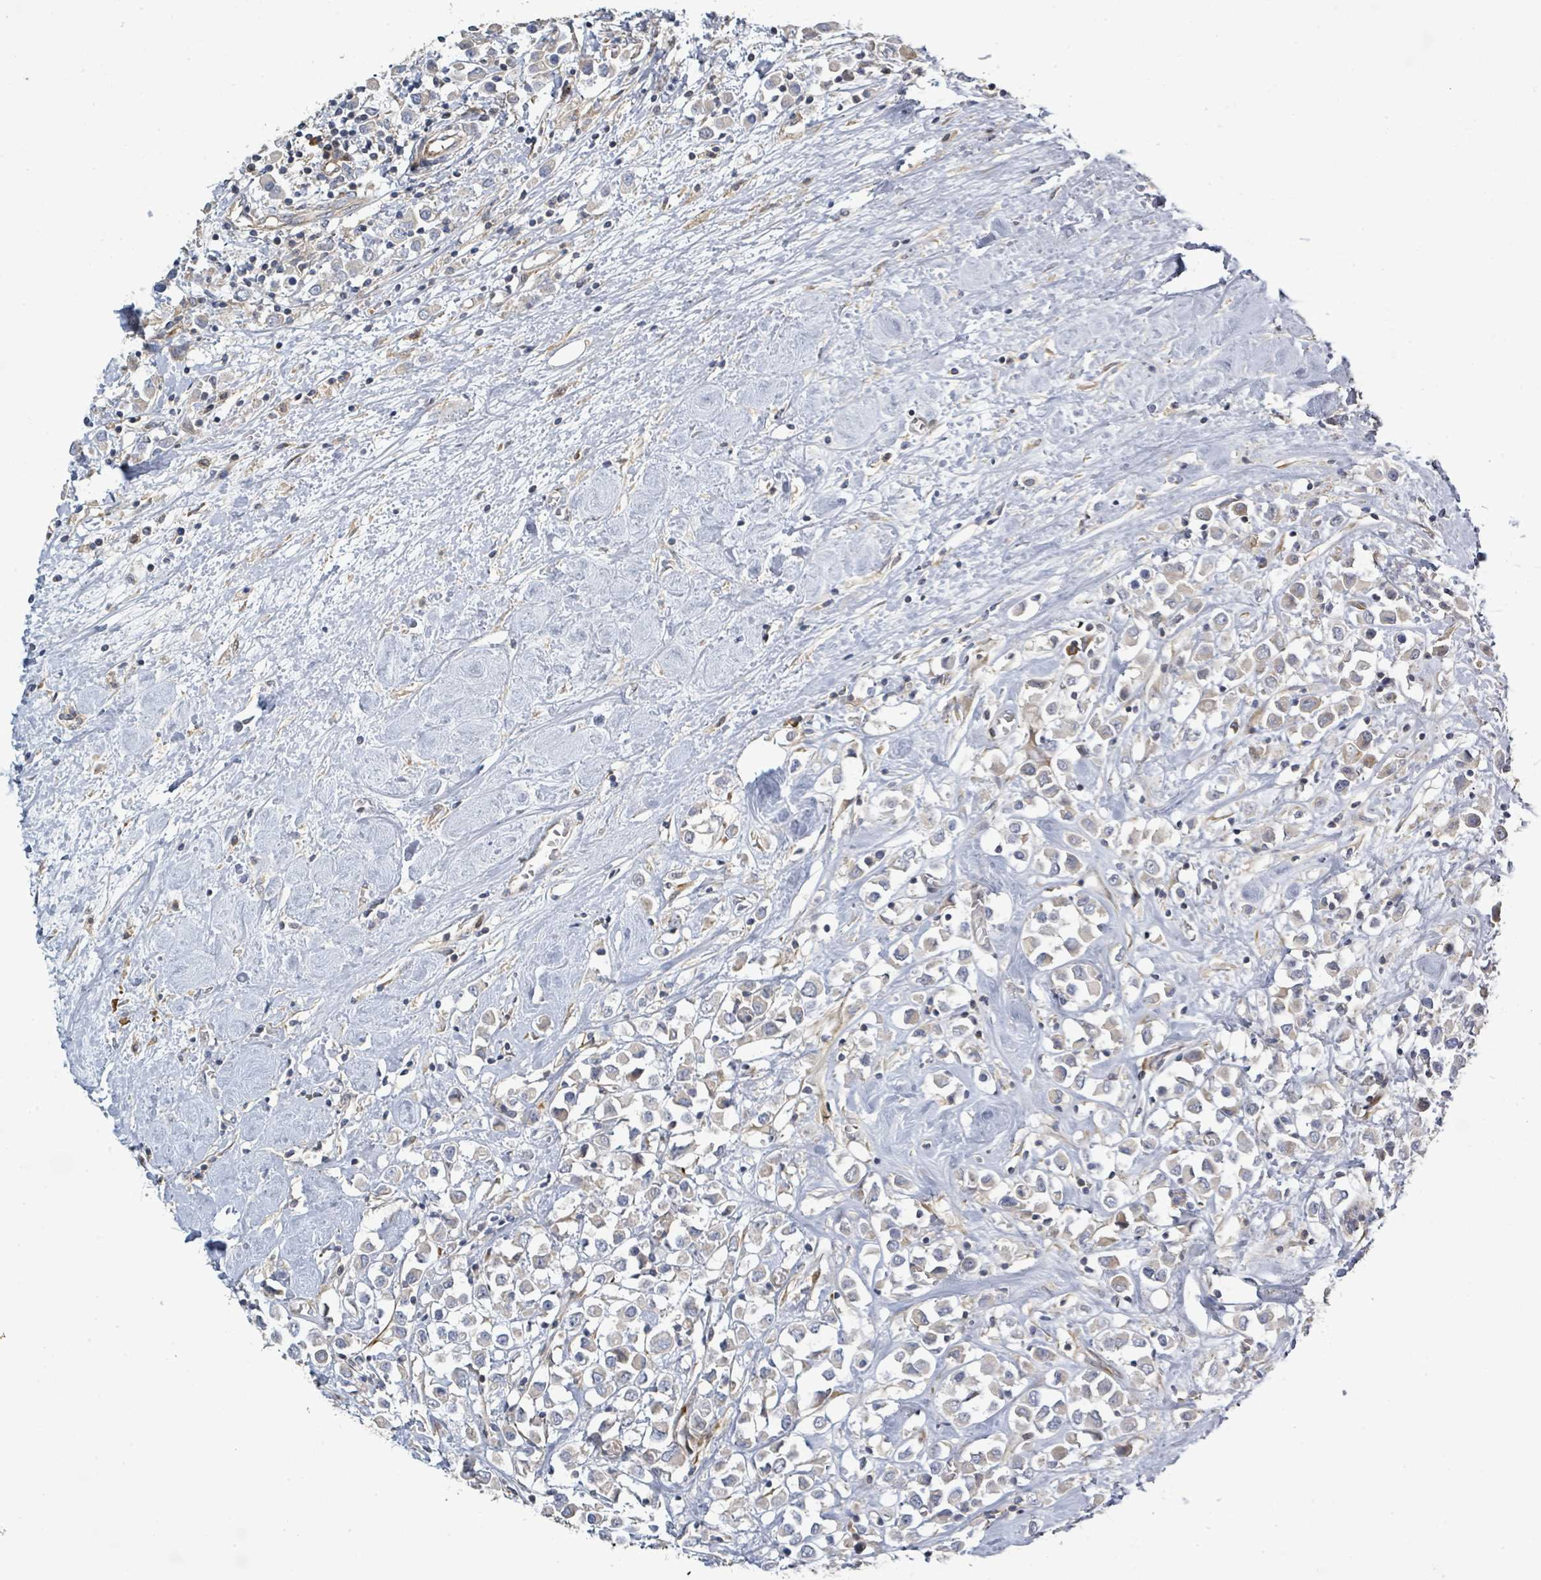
{"staining": {"intensity": "negative", "quantity": "none", "location": "none"}, "tissue": "breast cancer", "cell_type": "Tumor cells", "image_type": "cancer", "snomed": [{"axis": "morphology", "description": "Duct carcinoma"}, {"axis": "topography", "description": "Breast"}], "caption": "IHC of breast cancer (infiltrating ductal carcinoma) displays no staining in tumor cells. The staining is performed using DAB (3,3'-diaminobenzidine) brown chromogen with nuclei counter-stained in using hematoxylin.", "gene": "CFAP210", "patient": {"sex": "female", "age": 61}}